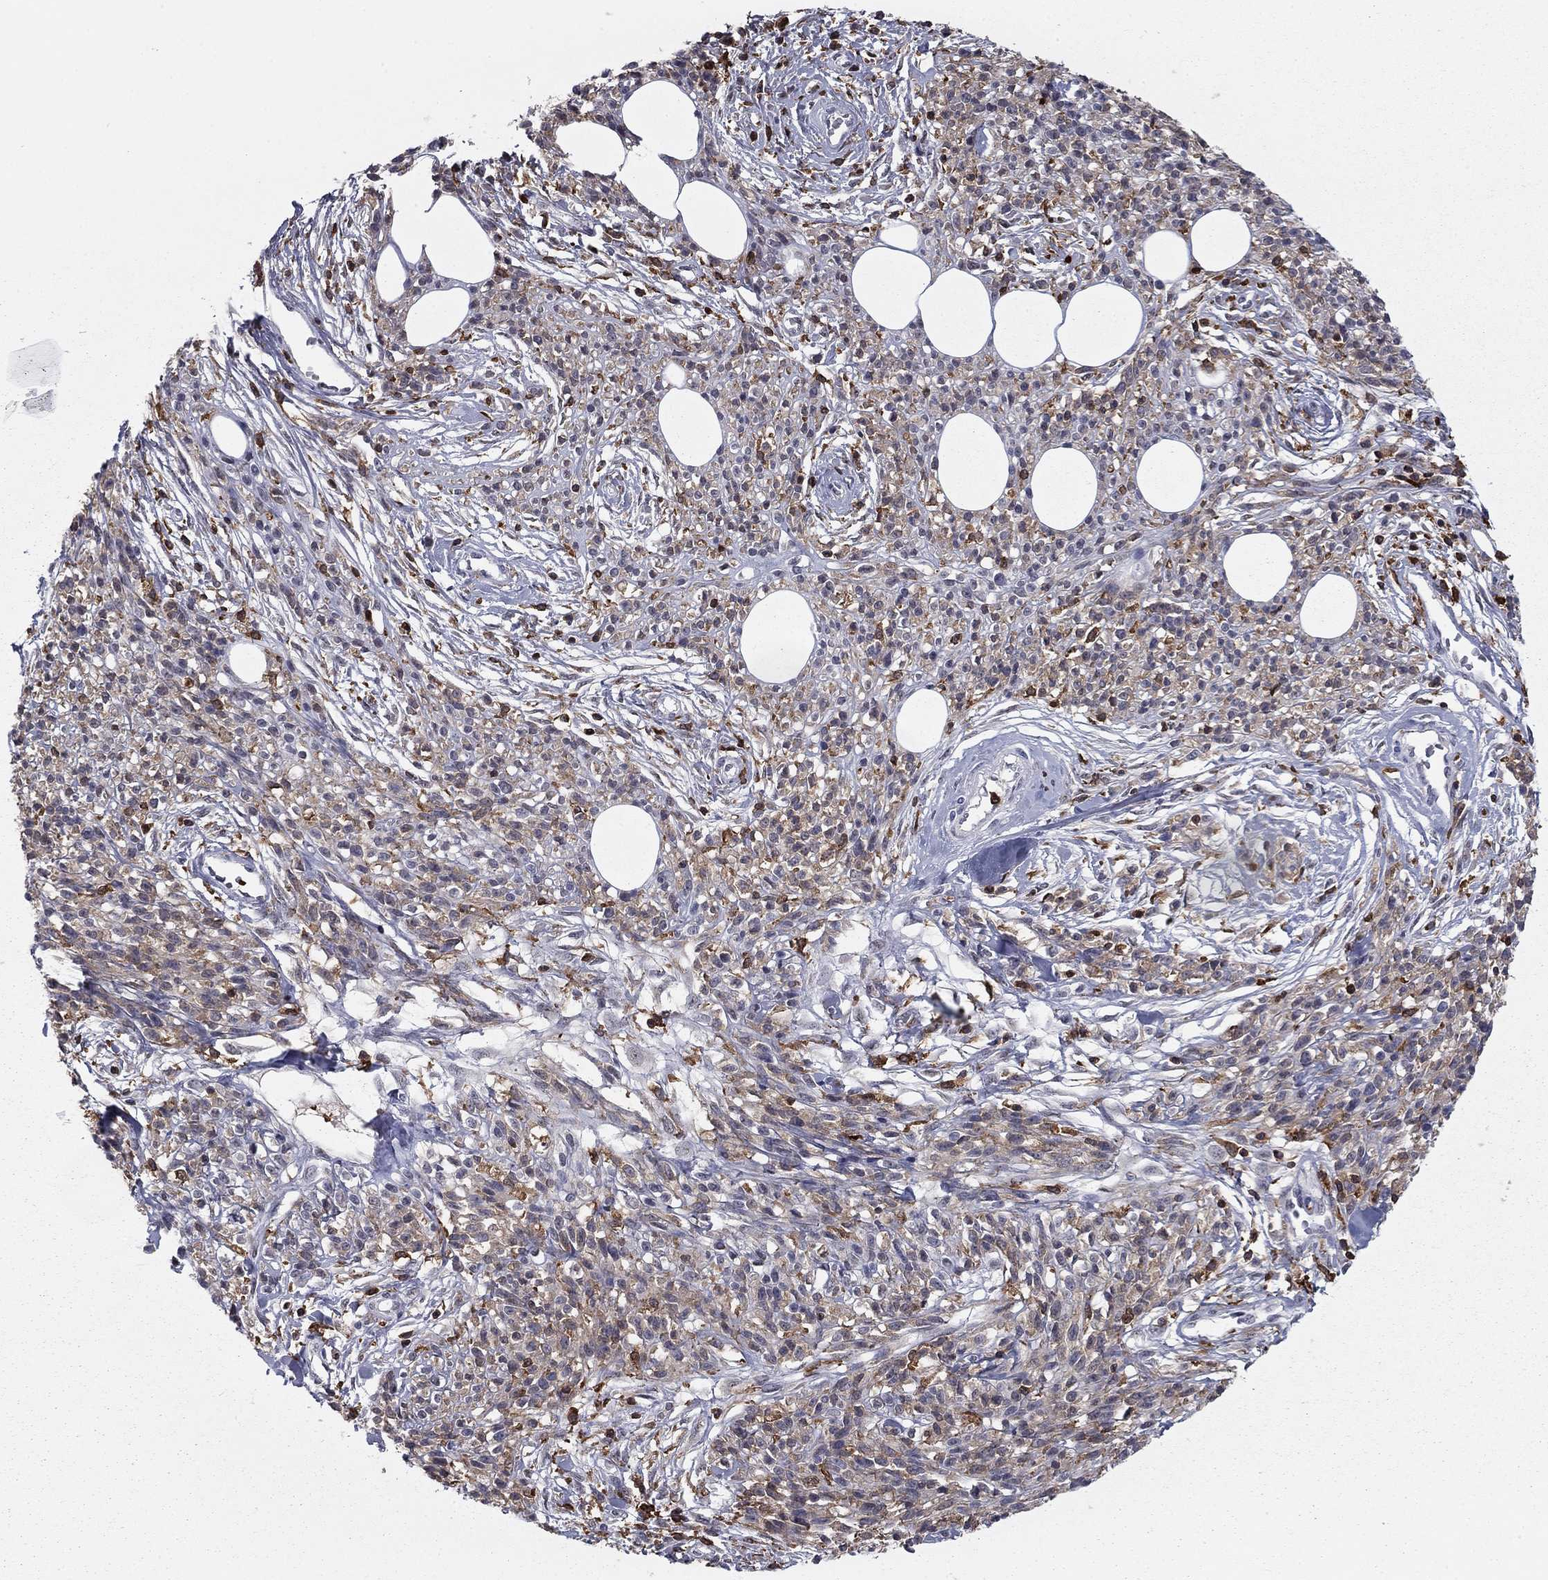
{"staining": {"intensity": "weak", "quantity": "<25%", "location": "cytoplasmic/membranous"}, "tissue": "melanoma", "cell_type": "Tumor cells", "image_type": "cancer", "snomed": [{"axis": "morphology", "description": "Malignant melanoma, NOS"}, {"axis": "topography", "description": "Skin"}, {"axis": "topography", "description": "Skin of trunk"}], "caption": "Immunohistochemistry image of melanoma stained for a protein (brown), which exhibits no positivity in tumor cells.", "gene": "PLCB2", "patient": {"sex": "male", "age": 74}}